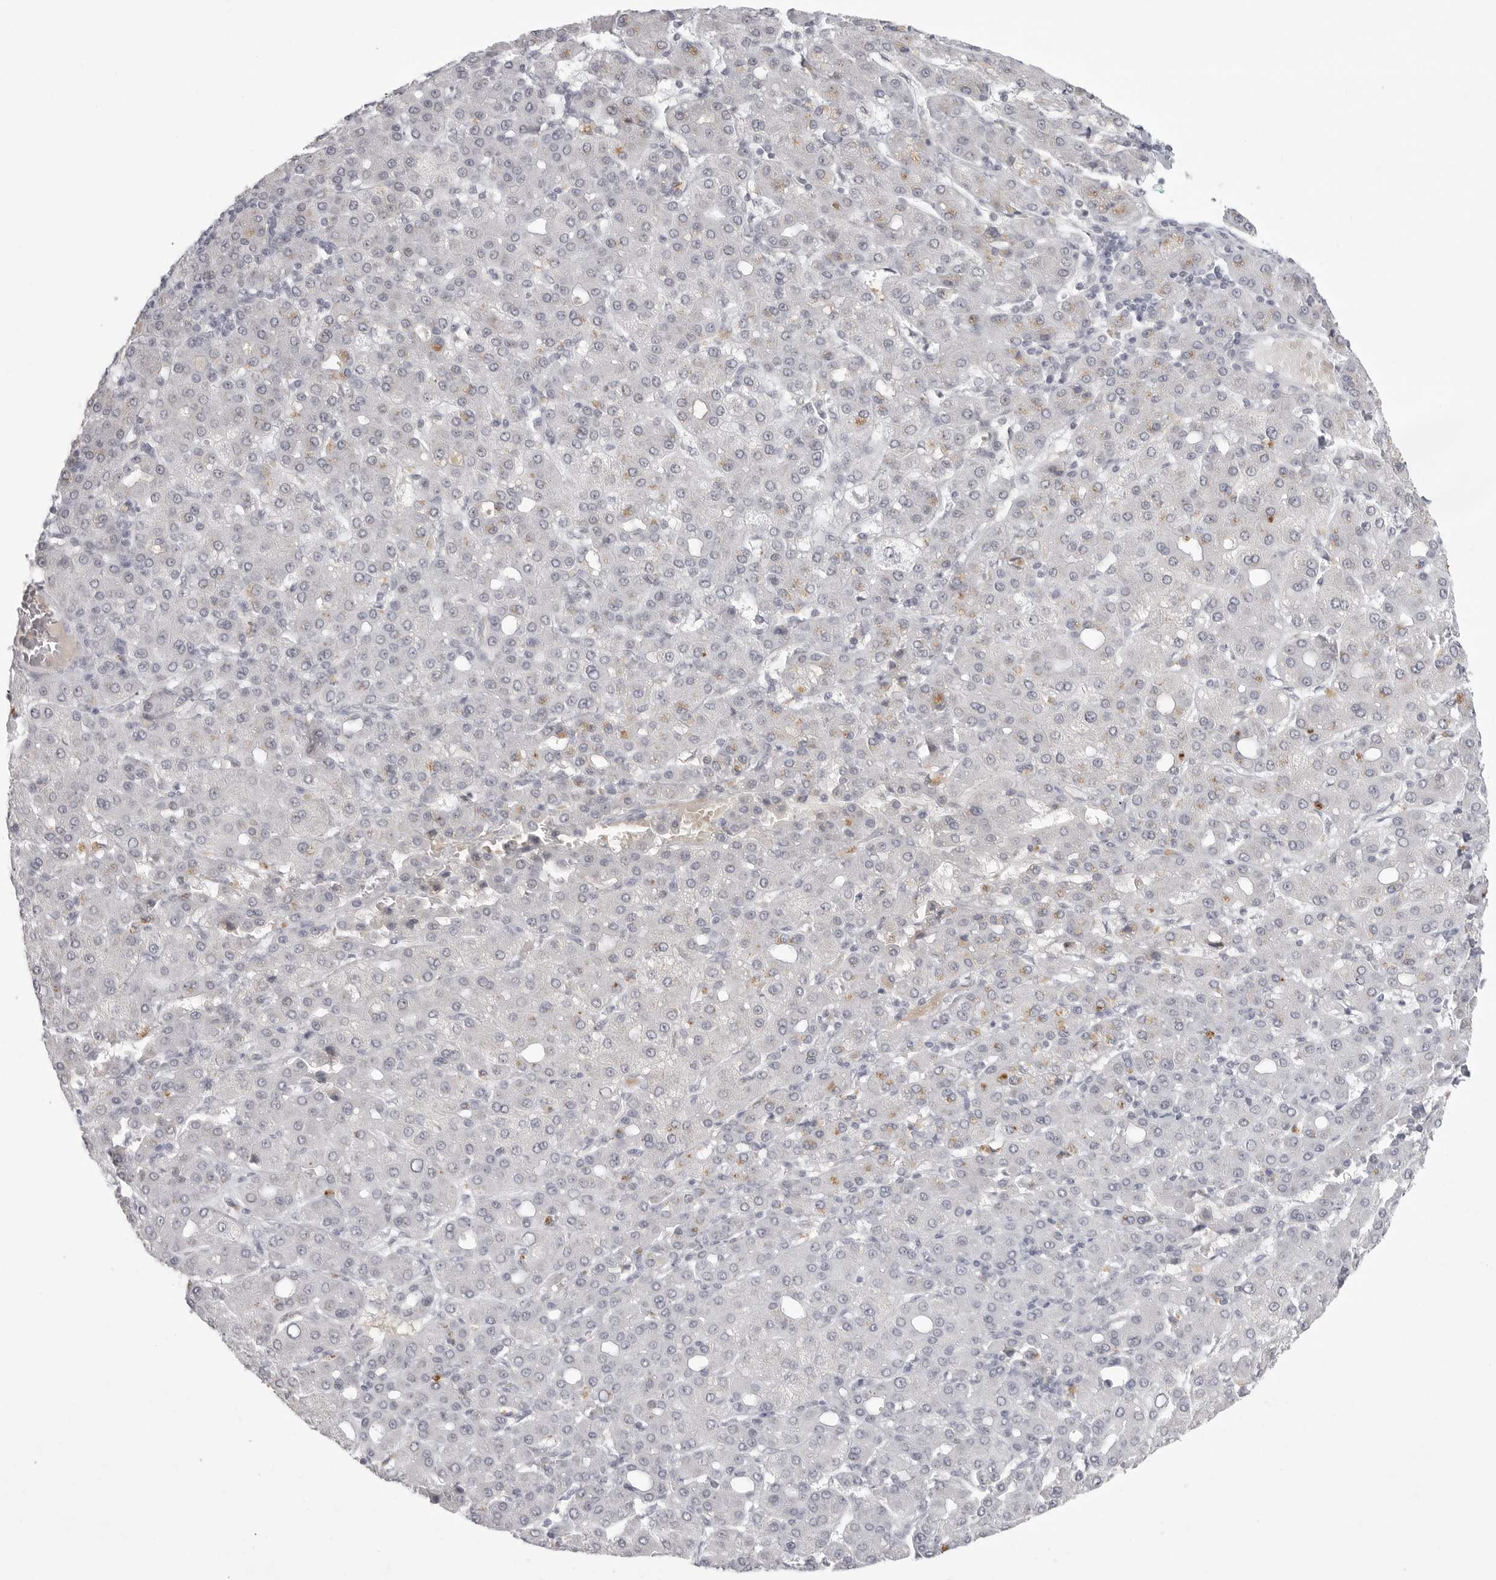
{"staining": {"intensity": "moderate", "quantity": "<25%", "location": "cytoplasmic/membranous"}, "tissue": "liver cancer", "cell_type": "Tumor cells", "image_type": "cancer", "snomed": [{"axis": "morphology", "description": "Carcinoma, Hepatocellular, NOS"}, {"axis": "topography", "description": "Liver"}], "caption": "Liver cancer stained for a protein (brown) displays moderate cytoplasmic/membranous positive staining in approximately <25% of tumor cells.", "gene": "TCTN3", "patient": {"sex": "male", "age": 65}}